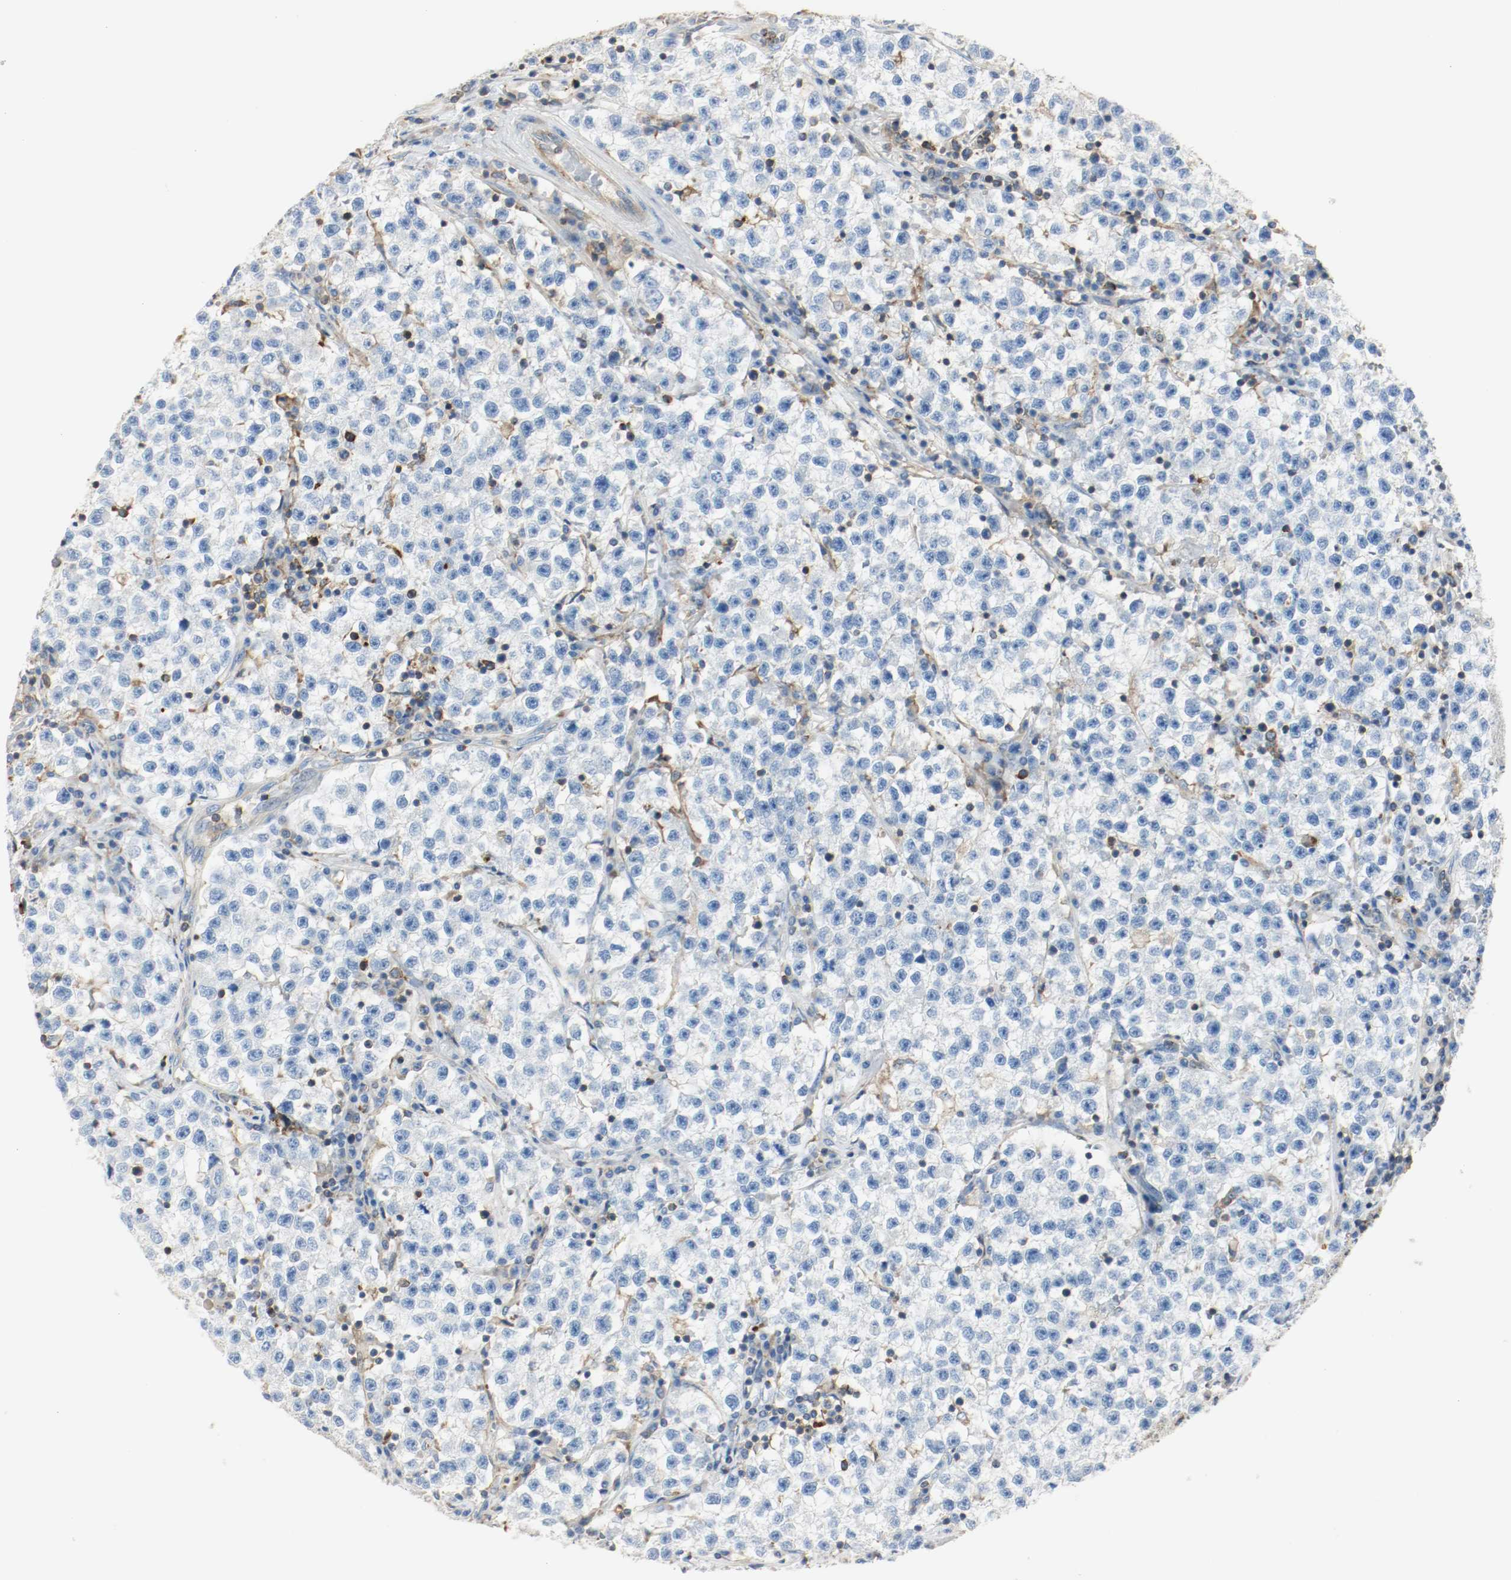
{"staining": {"intensity": "negative", "quantity": "none", "location": "none"}, "tissue": "testis cancer", "cell_type": "Tumor cells", "image_type": "cancer", "snomed": [{"axis": "morphology", "description": "Seminoma, NOS"}, {"axis": "topography", "description": "Testis"}], "caption": "A histopathology image of human seminoma (testis) is negative for staining in tumor cells.", "gene": "ARPC1B", "patient": {"sex": "male", "age": 22}}